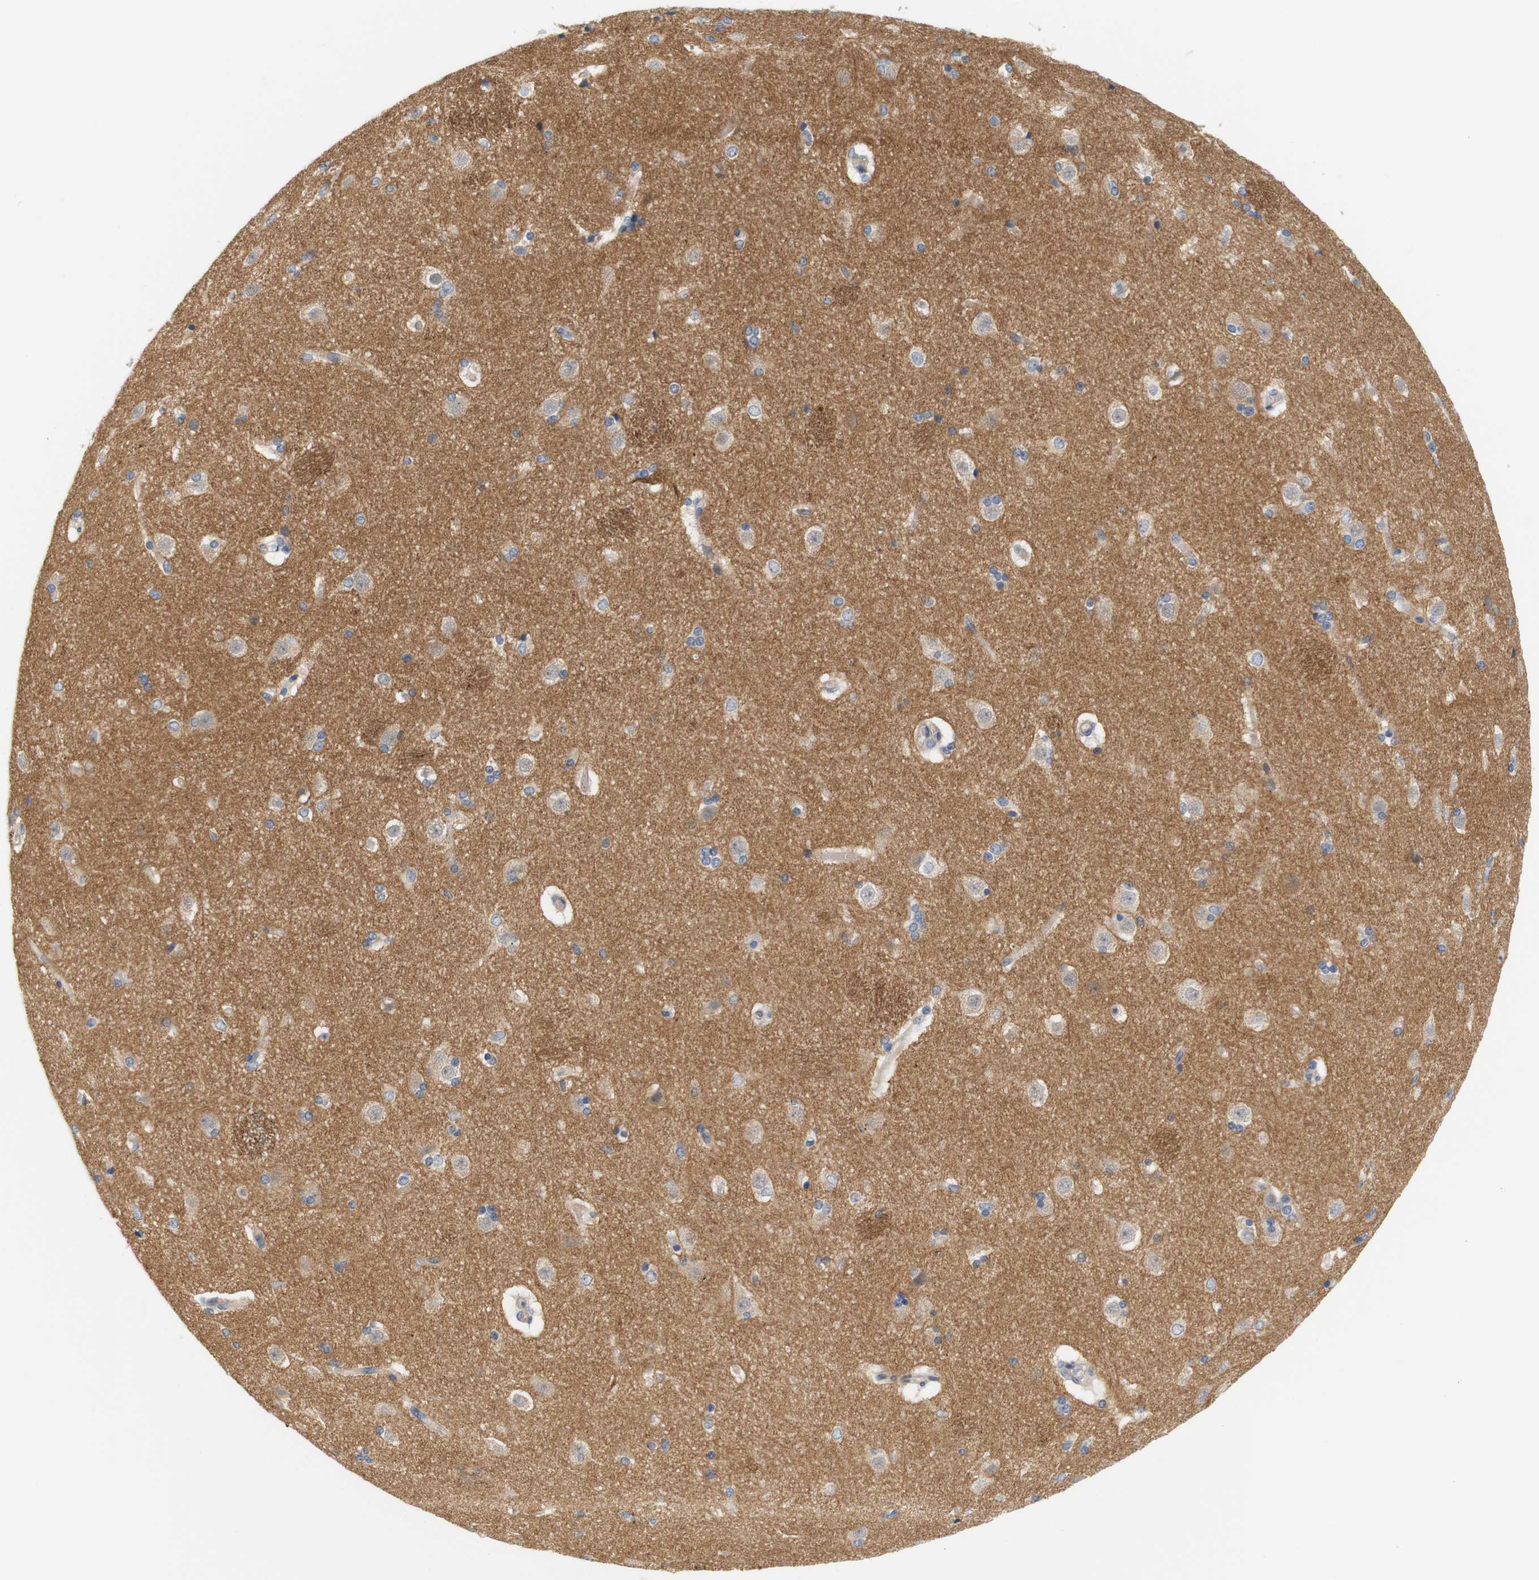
{"staining": {"intensity": "negative", "quantity": "none", "location": "none"}, "tissue": "caudate", "cell_type": "Glial cells", "image_type": "normal", "snomed": [{"axis": "morphology", "description": "Normal tissue, NOS"}, {"axis": "topography", "description": "Lateral ventricle wall"}], "caption": "This is a photomicrograph of IHC staining of unremarkable caudate, which shows no expression in glial cells.", "gene": "STMN3", "patient": {"sex": "female", "age": 19}}